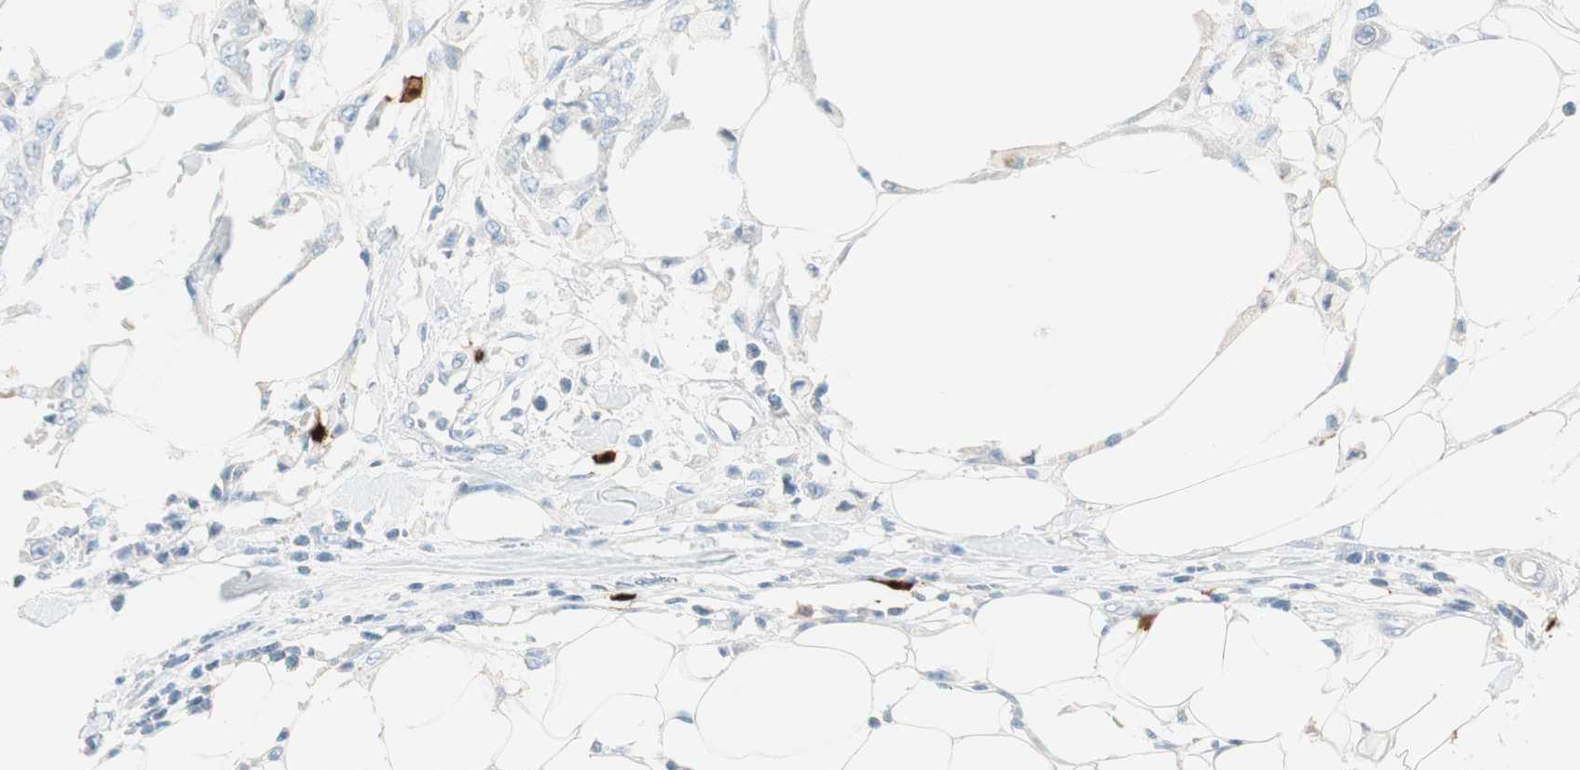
{"staining": {"intensity": "strong", "quantity": "<25%", "location": "cytoplasmic/membranous,nuclear"}, "tissue": "skin cancer", "cell_type": "Tumor cells", "image_type": "cancer", "snomed": [{"axis": "morphology", "description": "Squamous cell carcinoma, NOS"}, {"axis": "topography", "description": "Skin"}], "caption": "Immunohistochemistry (IHC) of squamous cell carcinoma (skin) exhibits medium levels of strong cytoplasmic/membranous and nuclear positivity in approximately <25% of tumor cells.", "gene": "HPGD", "patient": {"sex": "female", "age": 59}}